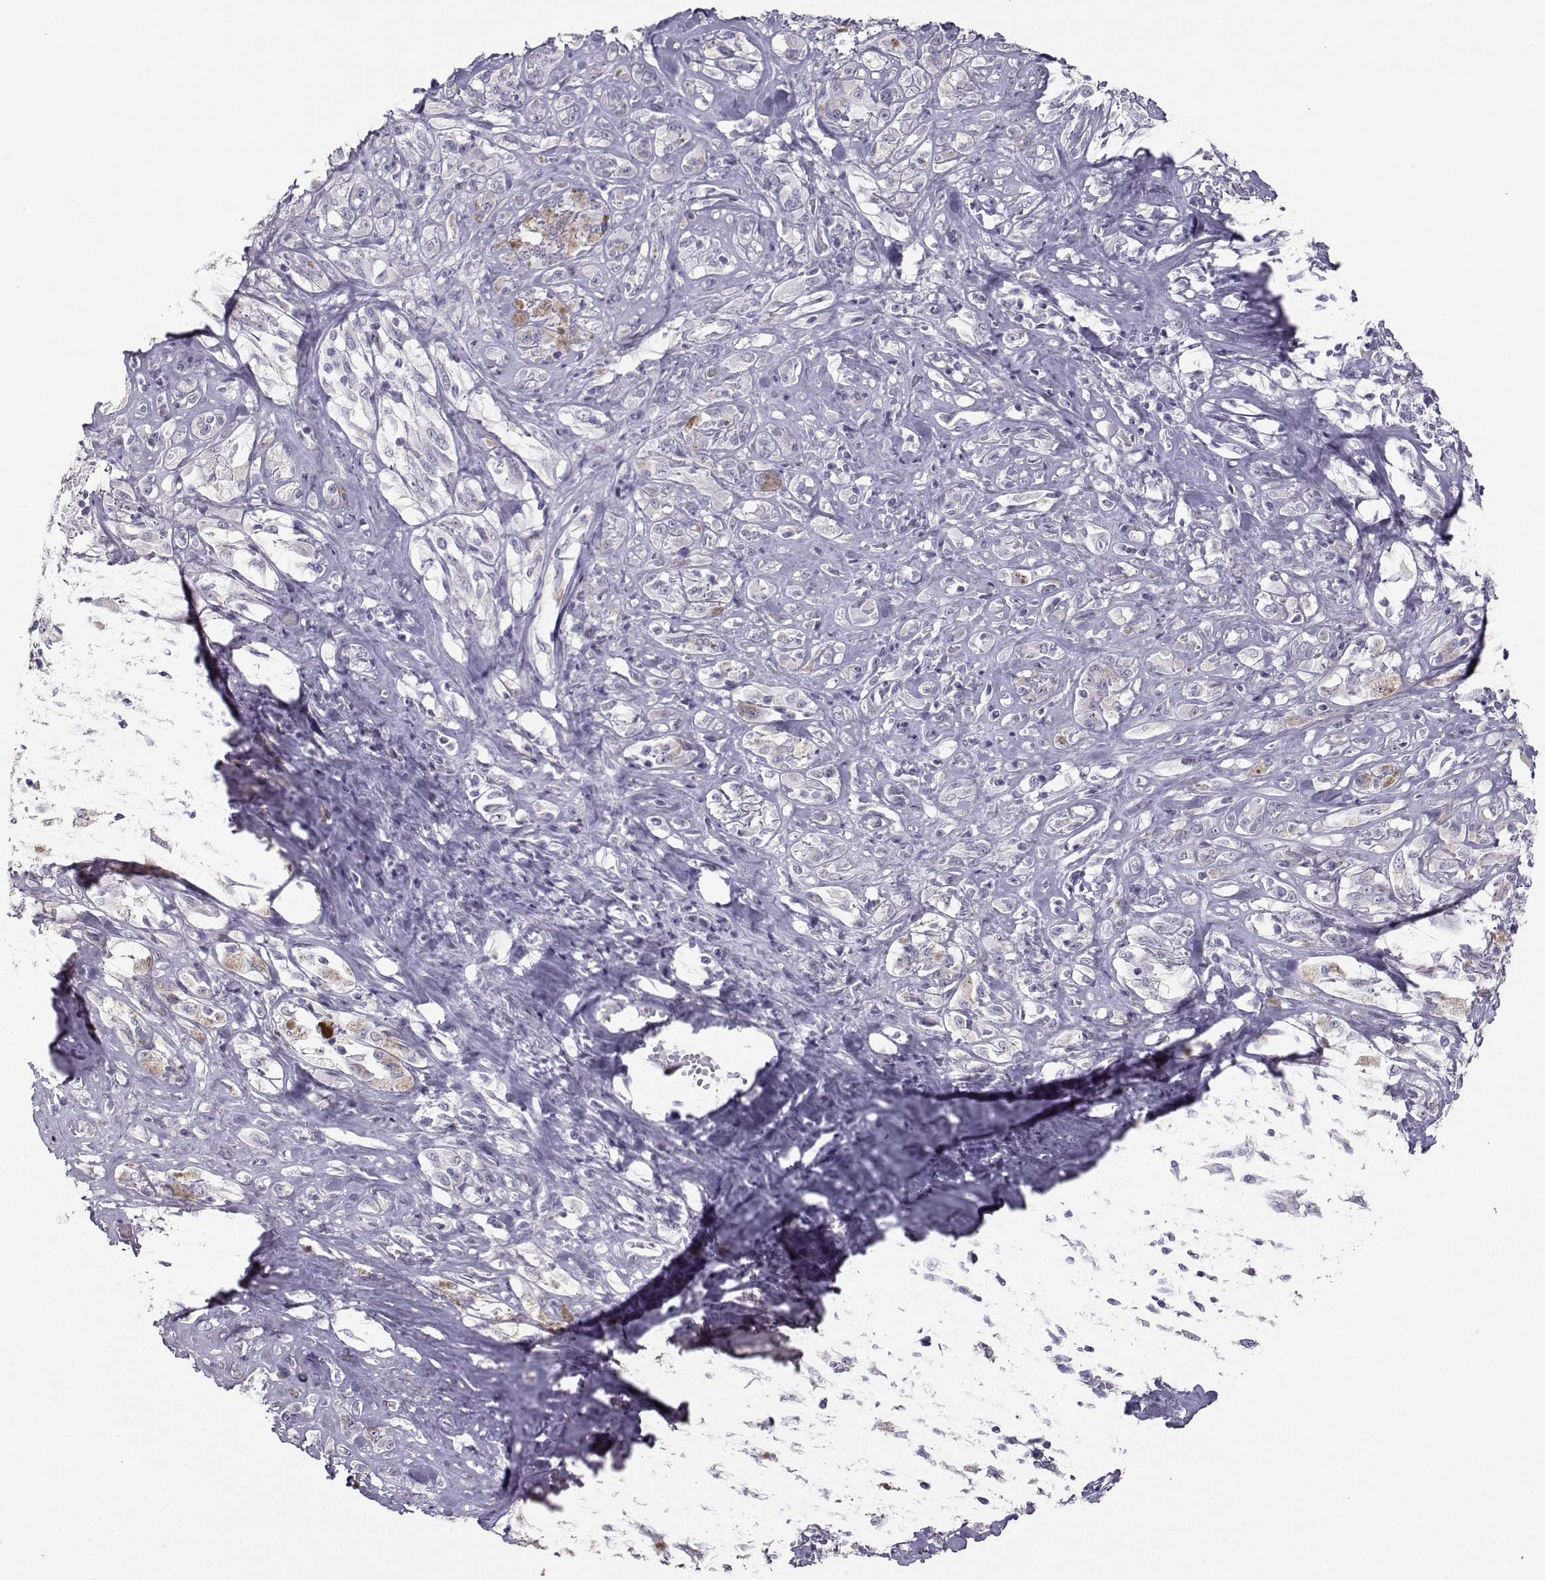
{"staining": {"intensity": "negative", "quantity": "none", "location": "none"}, "tissue": "melanoma", "cell_type": "Tumor cells", "image_type": "cancer", "snomed": [{"axis": "morphology", "description": "Malignant melanoma, NOS"}, {"axis": "topography", "description": "Skin"}], "caption": "Immunohistochemistry micrograph of human malignant melanoma stained for a protein (brown), which shows no expression in tumor cells.", "gene": "PKP2", "patient": {"sex": "female", "age": 91}}